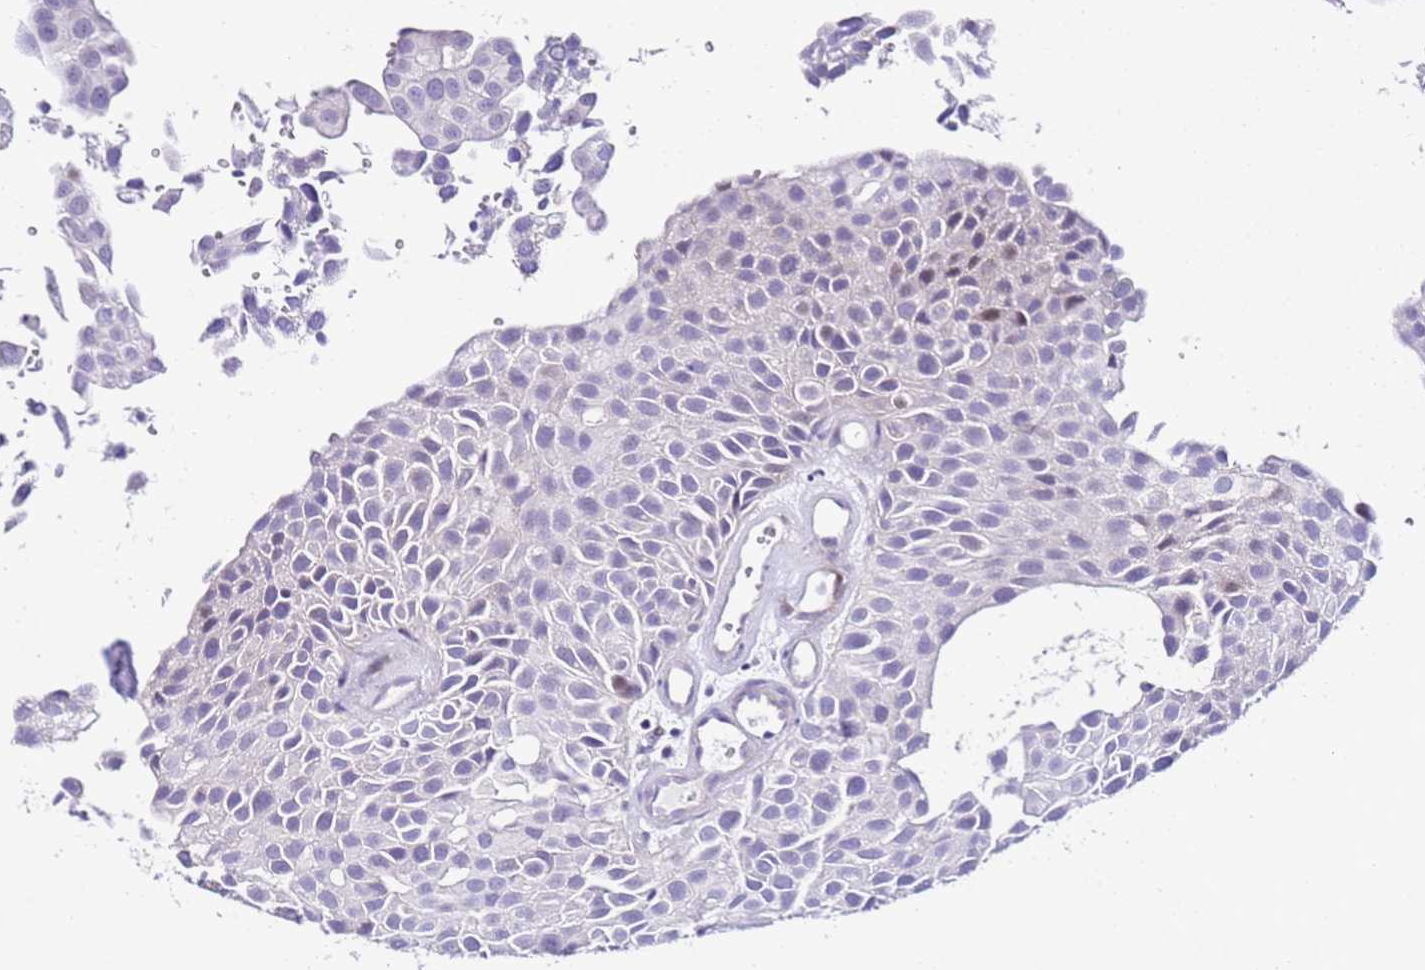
{"staining": {"intensity": "negative", "quantity": "none", "location": "none"}, "tissue": "urothelial cancer", "cell_type": "Tumor cells", "image_type": "cancer", "snomed": [{"axis": "morphology", "description": "Urothelial carcinoma, Low grade"}, {"axis": "topography", "description": "Urinary bladder"}], "caption": "This is an immunohistochemistry photomicrograph of urothelial cancer. There is no positivity in tumor cells.", "gene": "HGD", "patient": {"sex": "male", "age": 88}}